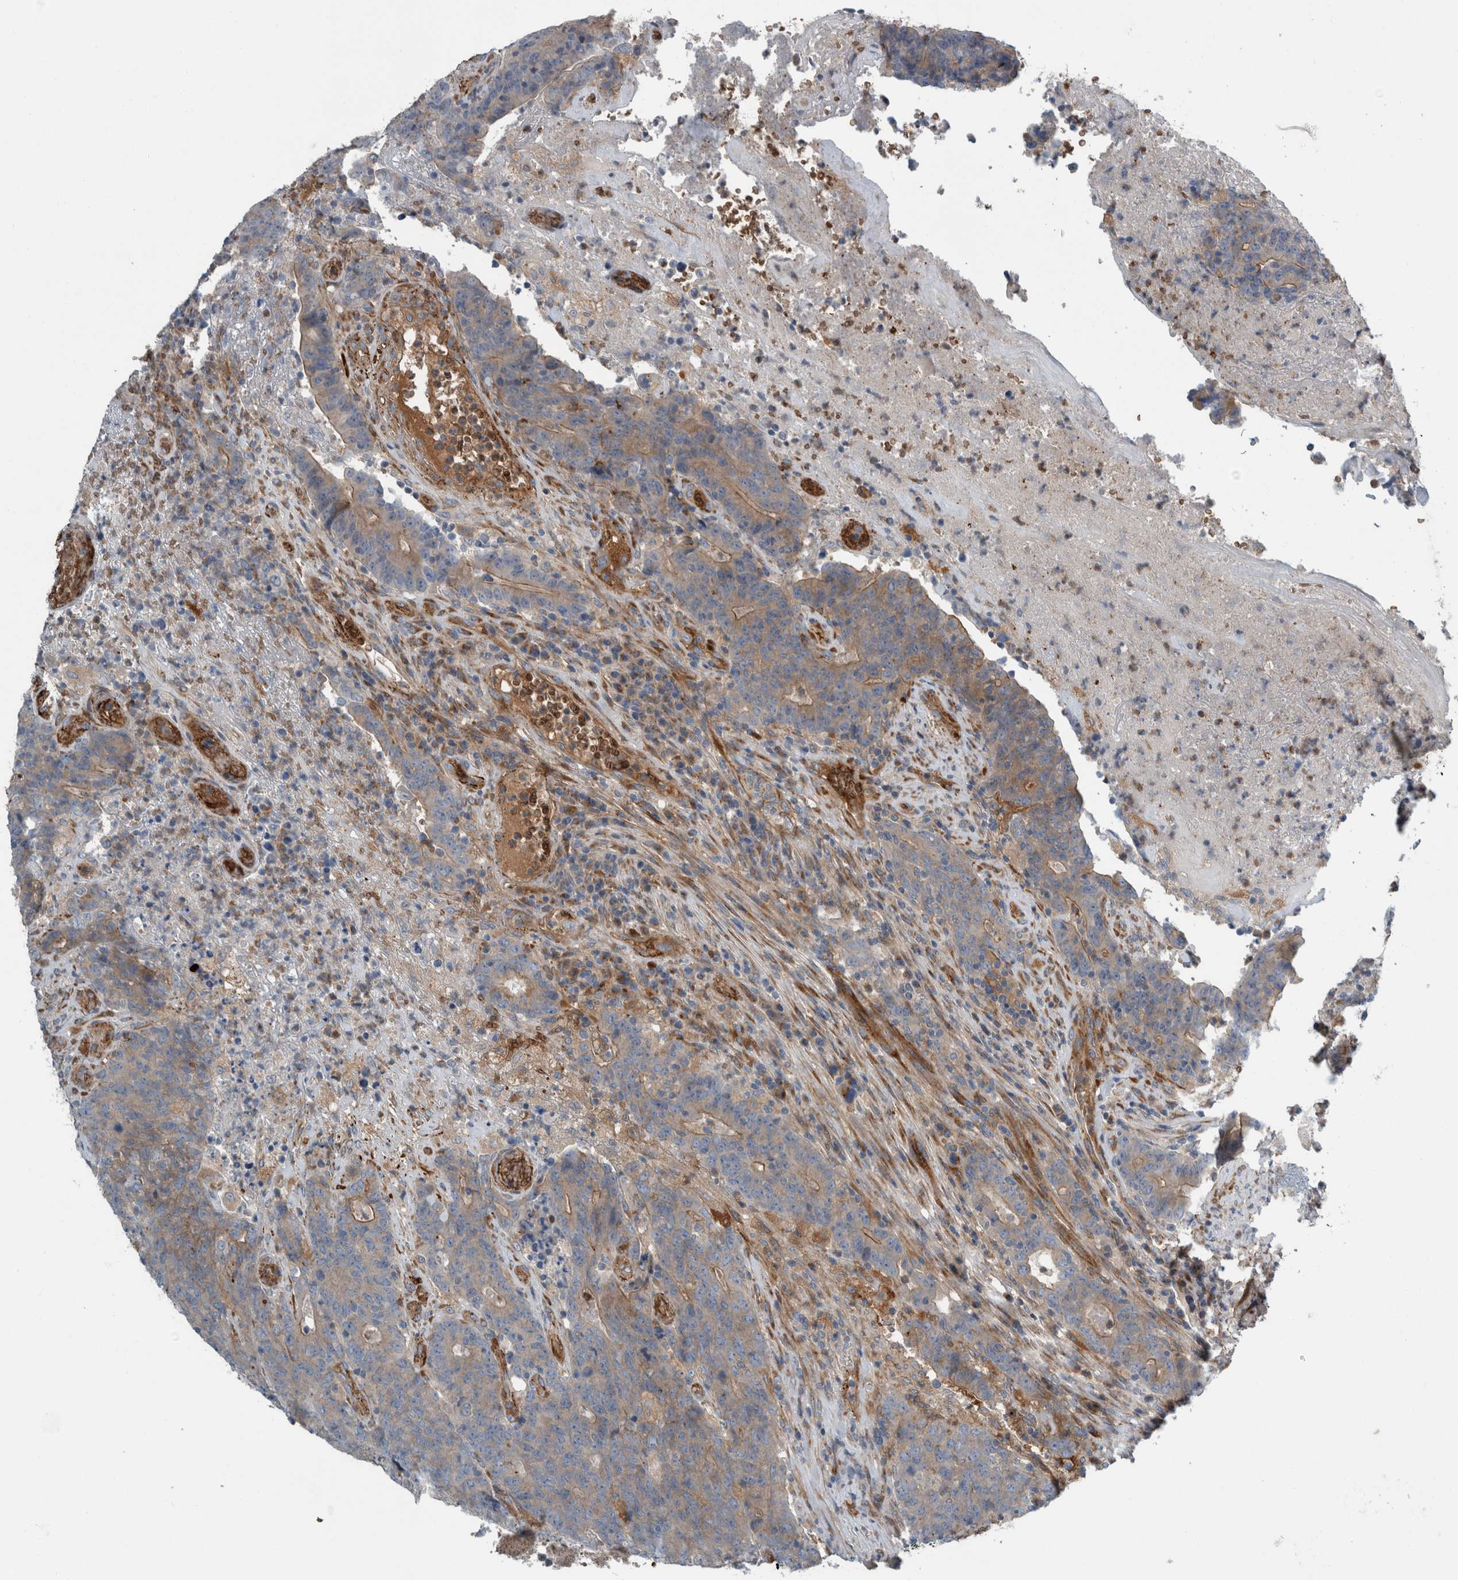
{"staining": {"intensity": "weak", "quantity": ">75%", "location": "cytoplasmic/membranous"}, "tissue": "colorectal cancer", "cell_type": "Tumor cells", "image_type": "cancer", "snomed": [{"axis": "morphology", "description": "Normal tissue, NOS"}, {"axis": "morphology", "description": "Adenocarcinoma, NOS"}, {"axis": "topography", "description": "Colon"}], "caption": "Immunohistochemistry (IHC) (DAB) staining of human colorectal cancer (adenocarcinoma) exhibits weak cytoplasmic/membranous protein staining in about >75% of tumor cells. The staining was performed using DAB (3,3'-diaminobenzidine), with brown indicating positive protein expression. Nuclei are stained blue with hematoxylin.", "gene": "GLT8D2", "patient": {"sex": "female", "age": 75}}